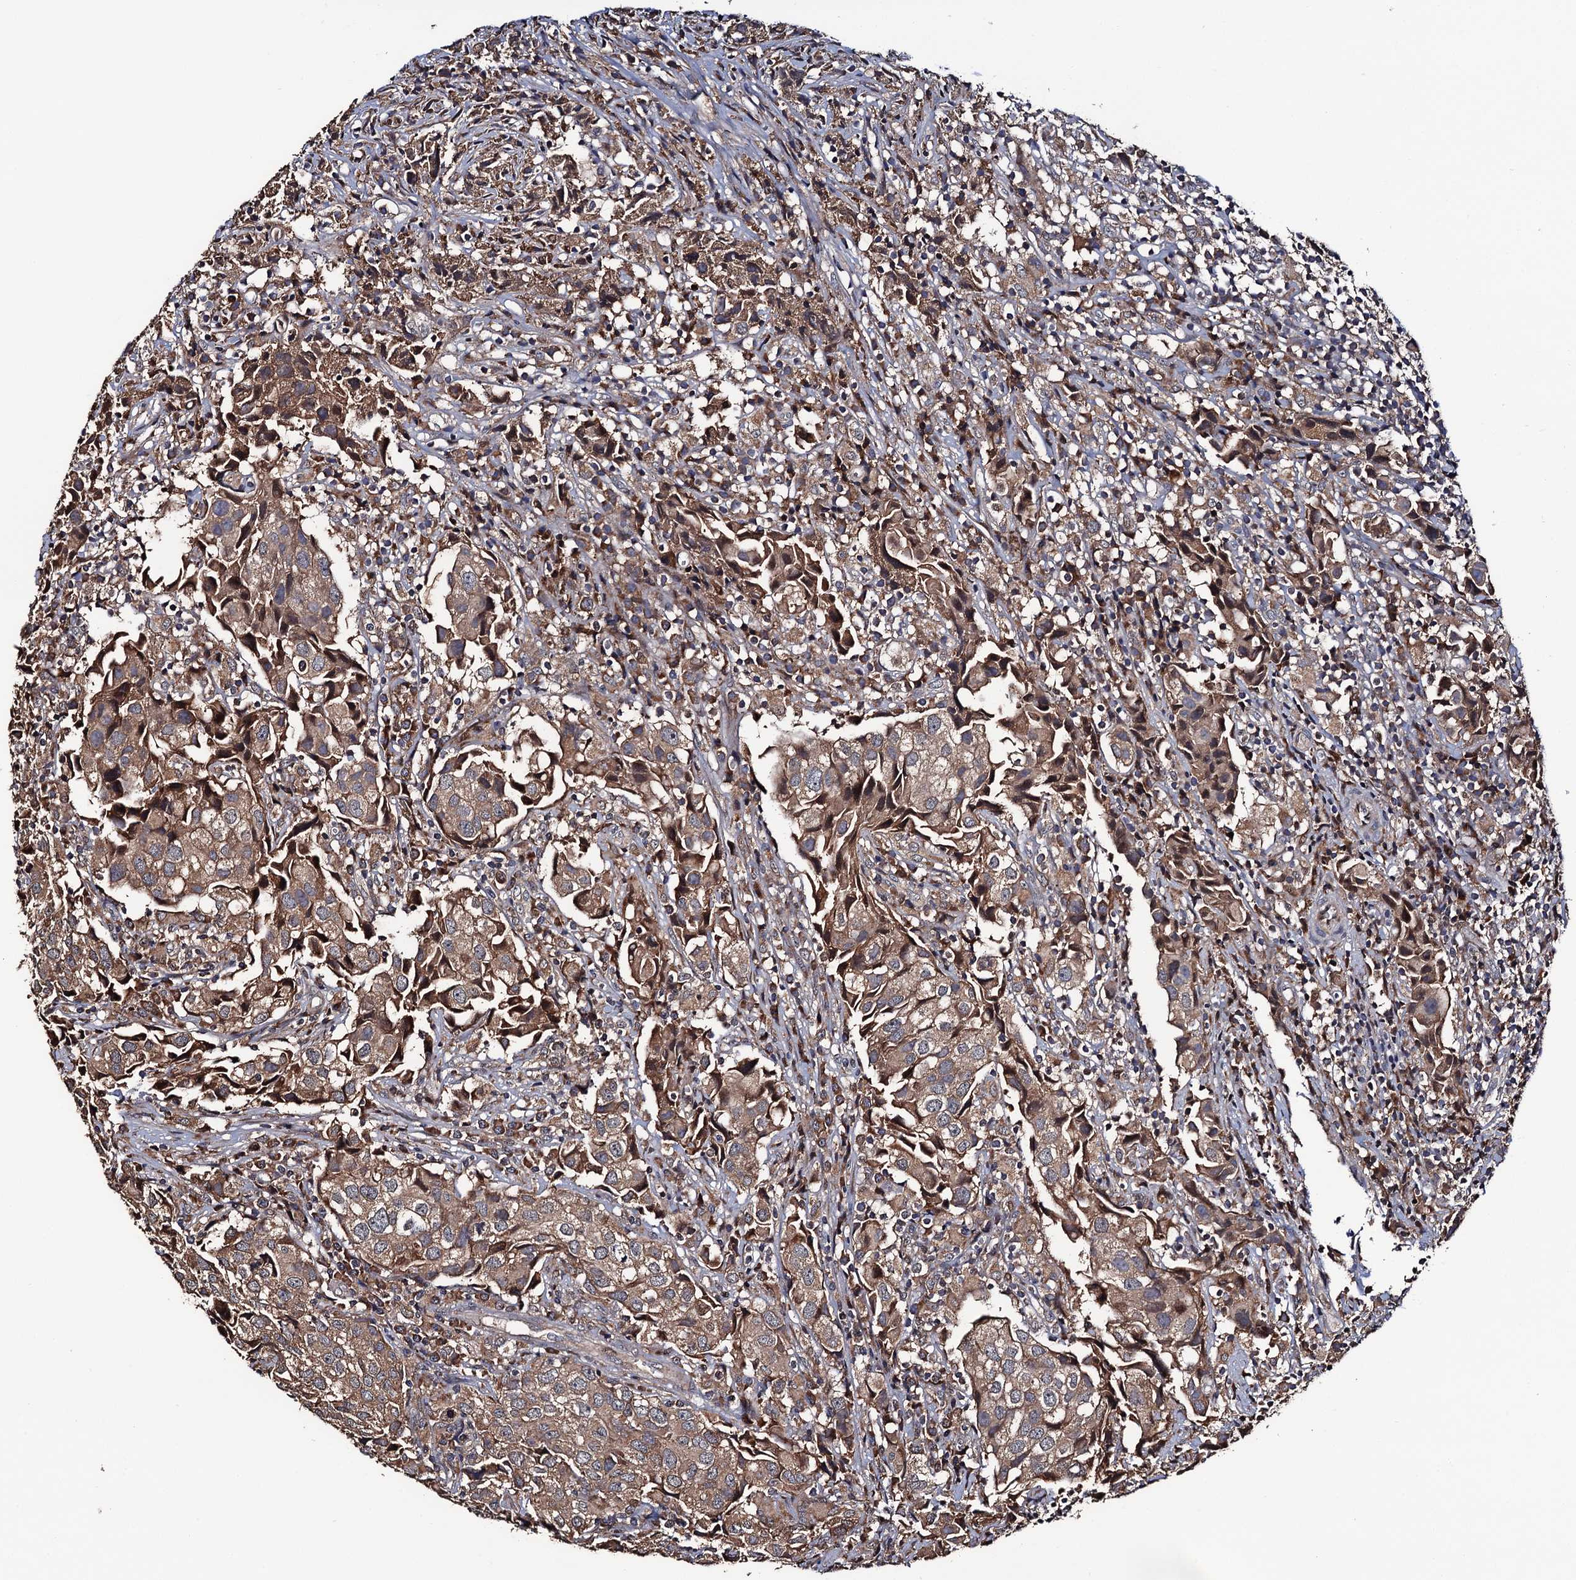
{"staining": {"intensity": "moderate", "quantity": ">75%", "location": "cytoplasmic/membranous"}, "tissue": "urothelial cancer", "cell_type": "Tumor cells", "image_type": "cancer", "snomed": [{"axis": "morphology", "description": "Urothelial carcinoma, High grade"}, {"axis": "topography", "description": "Urinary bladder"}], "caption": "Human high-grade urothelial carcinoma stained with a brown dye shows moderate cytoplasmic/membranous positive positivity in approximately >75% of tumor cells.", "gene": "RGS11", "patient": {"sex": "female", "age": 75}}